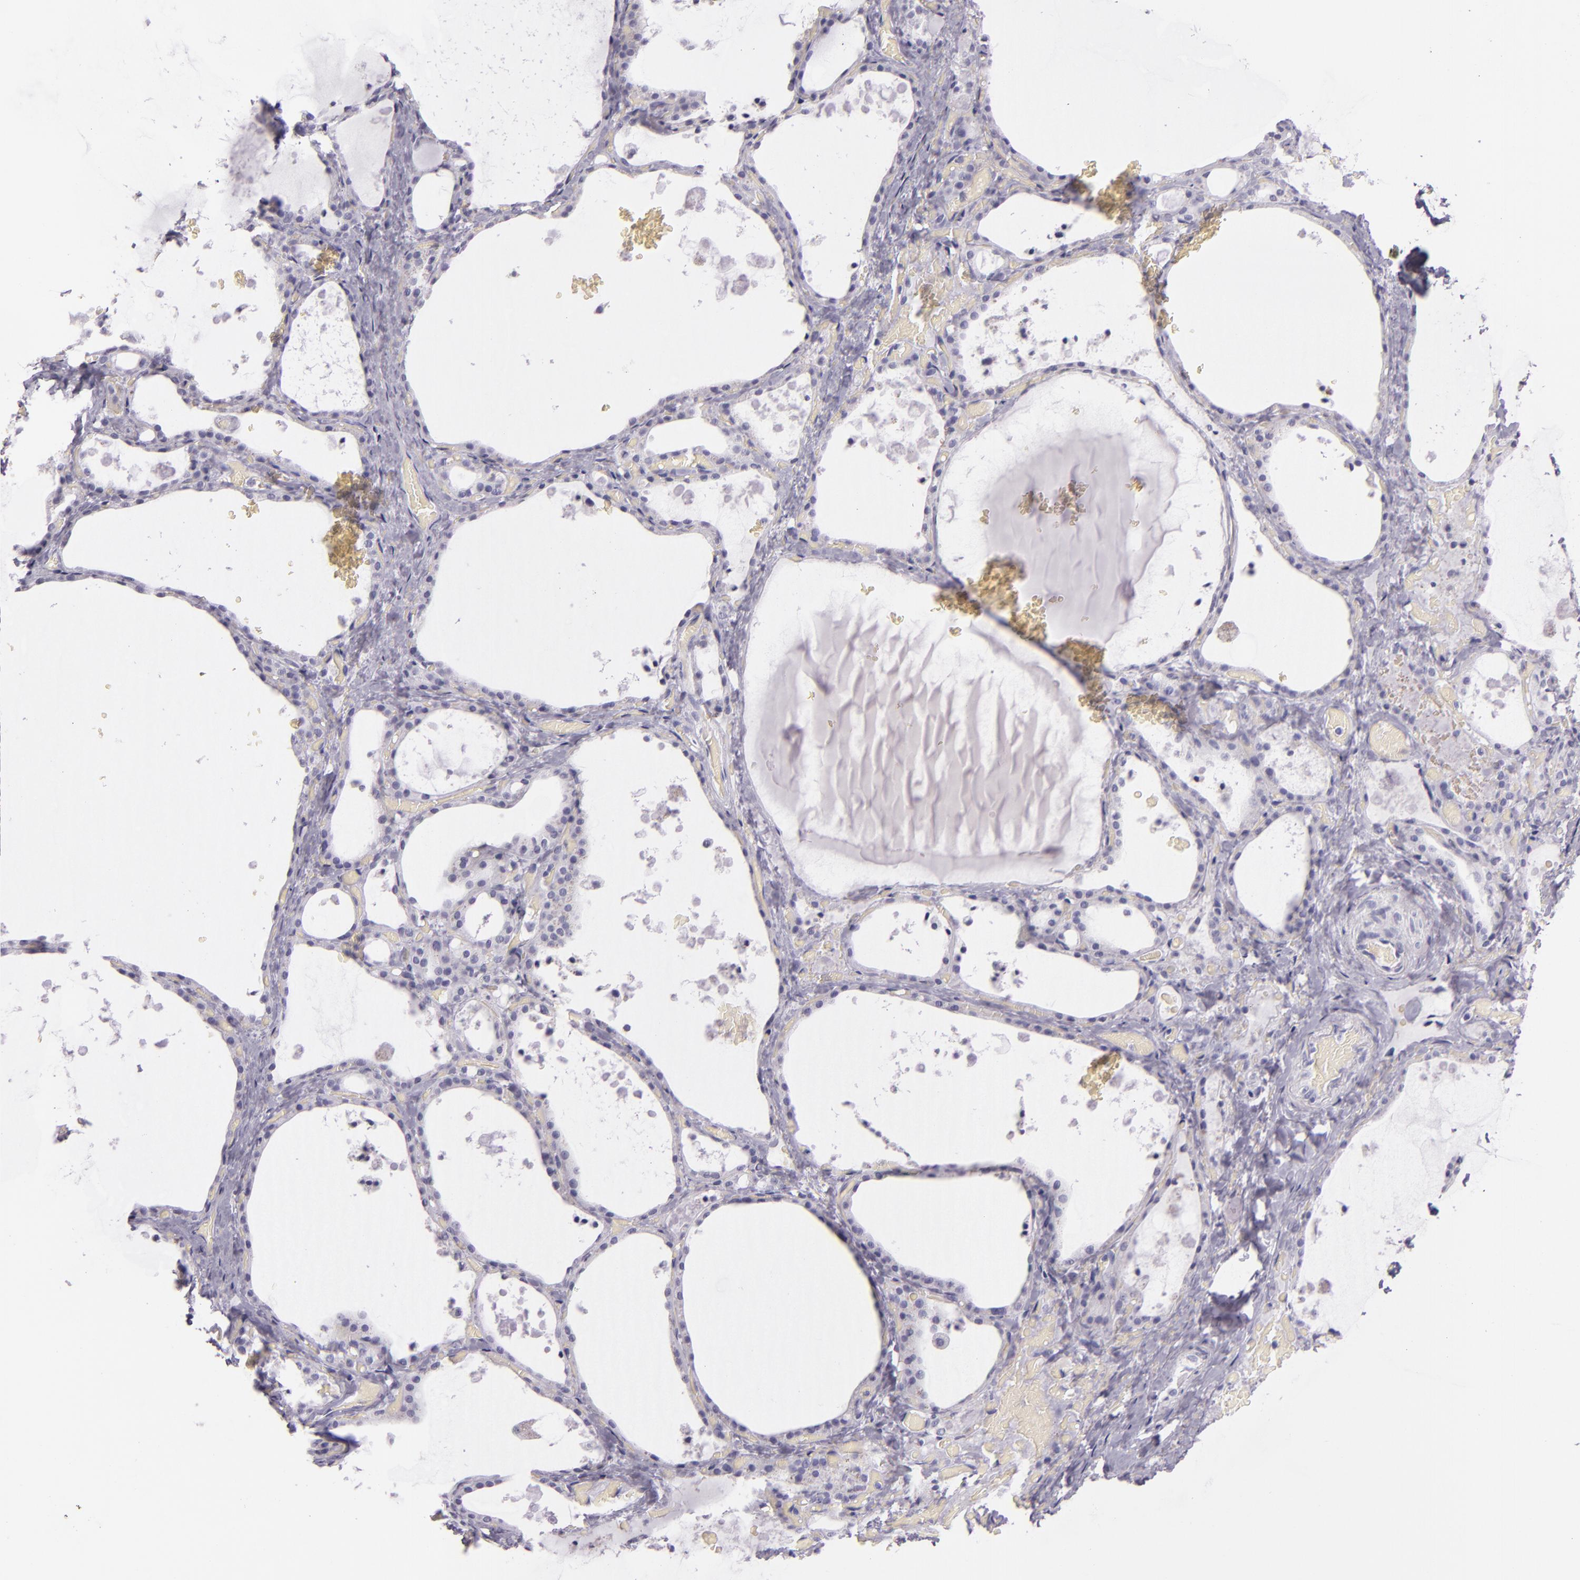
{"staining": {"intensity": "negative", "quantity": "none", "location": "none"}, "tissue": "thyroid gland", "cell_type": "Glandular cells", "image_type": "normal", "snomed": [{"axis": "morphology", "description": "Normal tissue, NOS"}, {"axis": "topography", "description": "Thyroid gland"}], "caption": "An image of thyroid gland stained for a protein reveals no brown staining in glandular cells. (DAB IHC, high magnification).", "gene": "INA", "patient": {"sex": "male", "age": 61}}